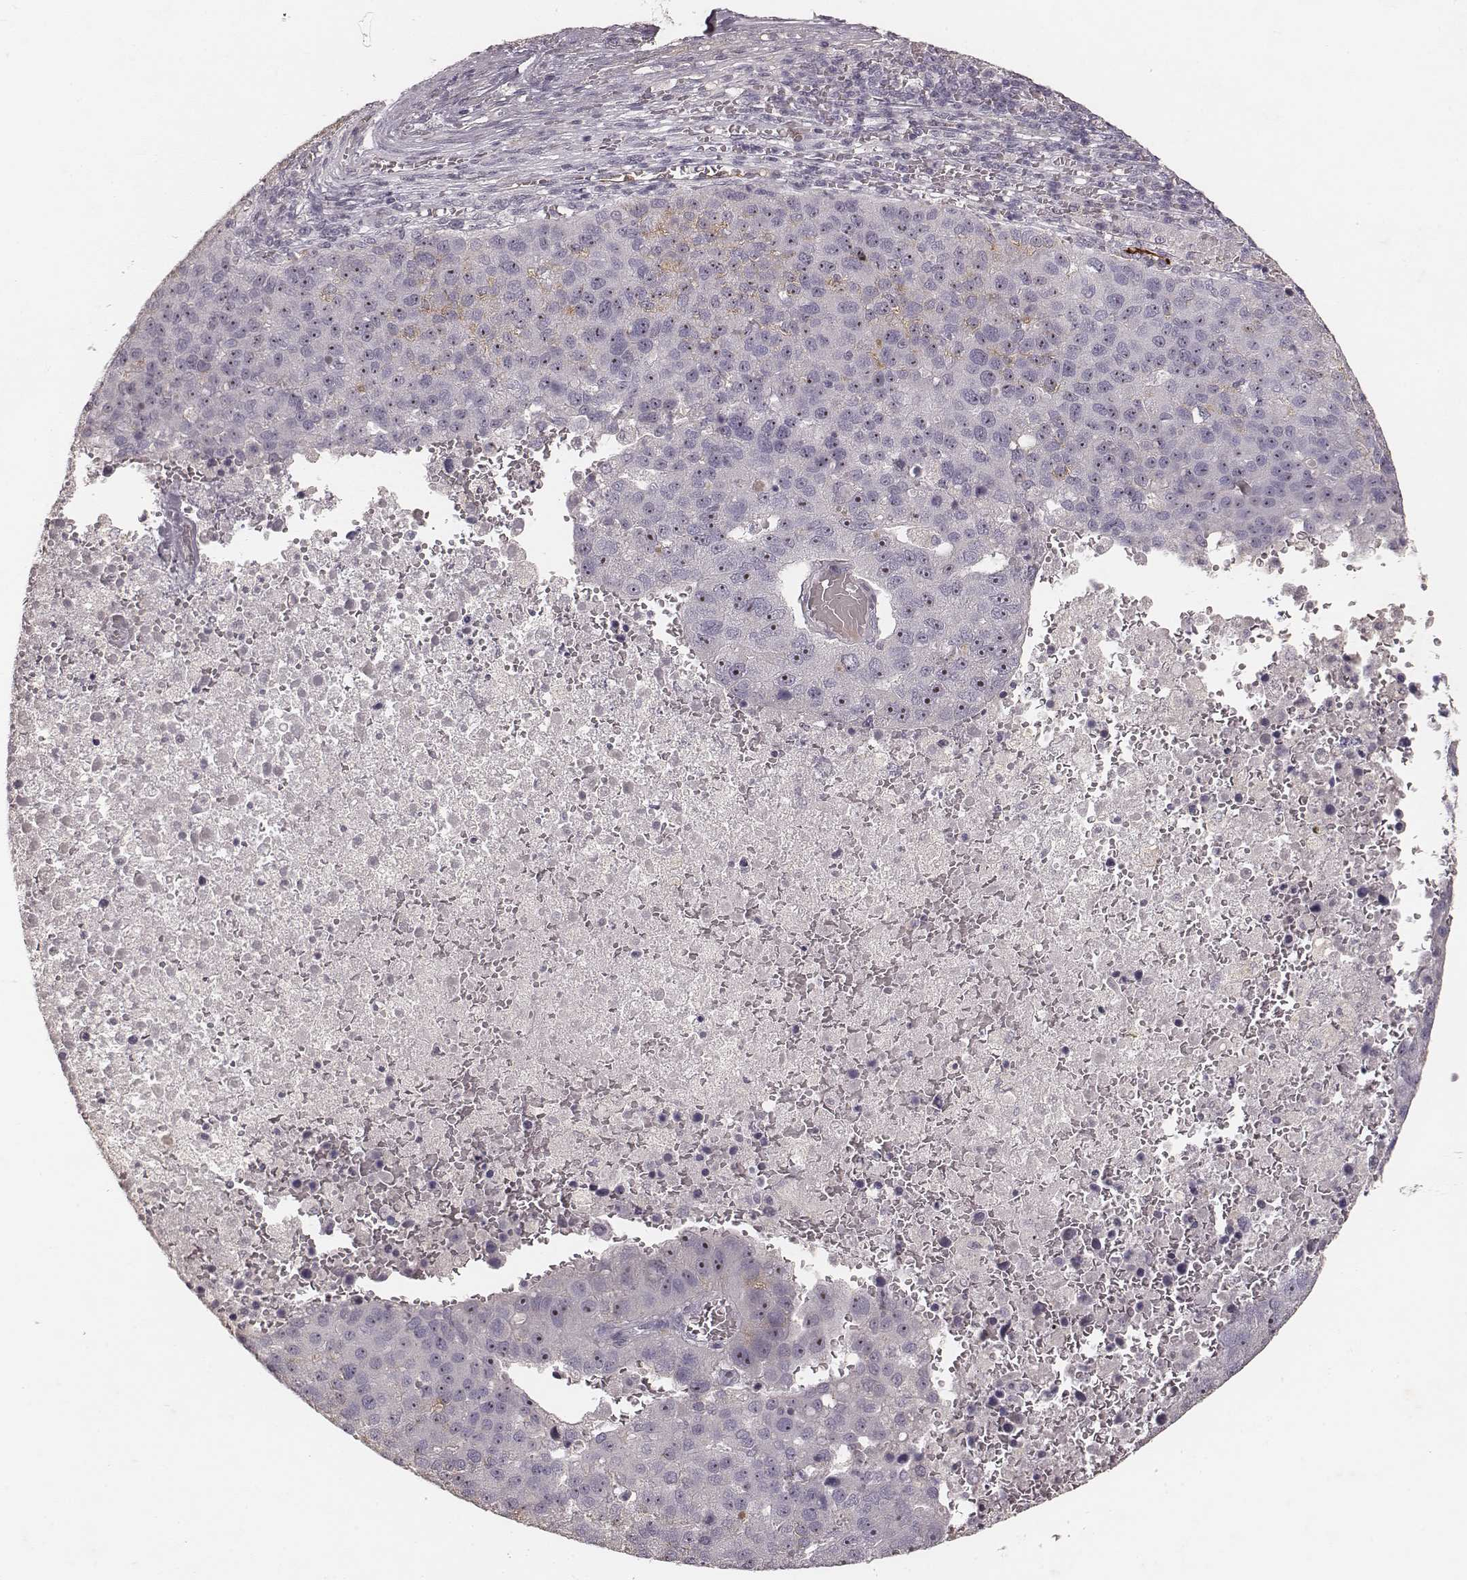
{"staining": {"intensity": "moderate", "quantity": "25%-75%", "location": "nuclear"}, "tissue": "pancreatic cancer", "cell_type": "Tumor cells", "image_type": "cancer", "snomed": [{"axis": "morphology", "description": "Adenocarcinoma, NOS"}, {"axis": "topography", "description": "Pancreas"}], "caption": "Immunohistochemical staining of adenocarcinoma (pancreatic) shows moderate nuclear protein staining in approximately 25%-75% of tumor cells. (Brightfield microscopy of DAB IHC at high magnification).", "gene": "MADCAM1", "patient": {"sex": "female", "age": 61}}